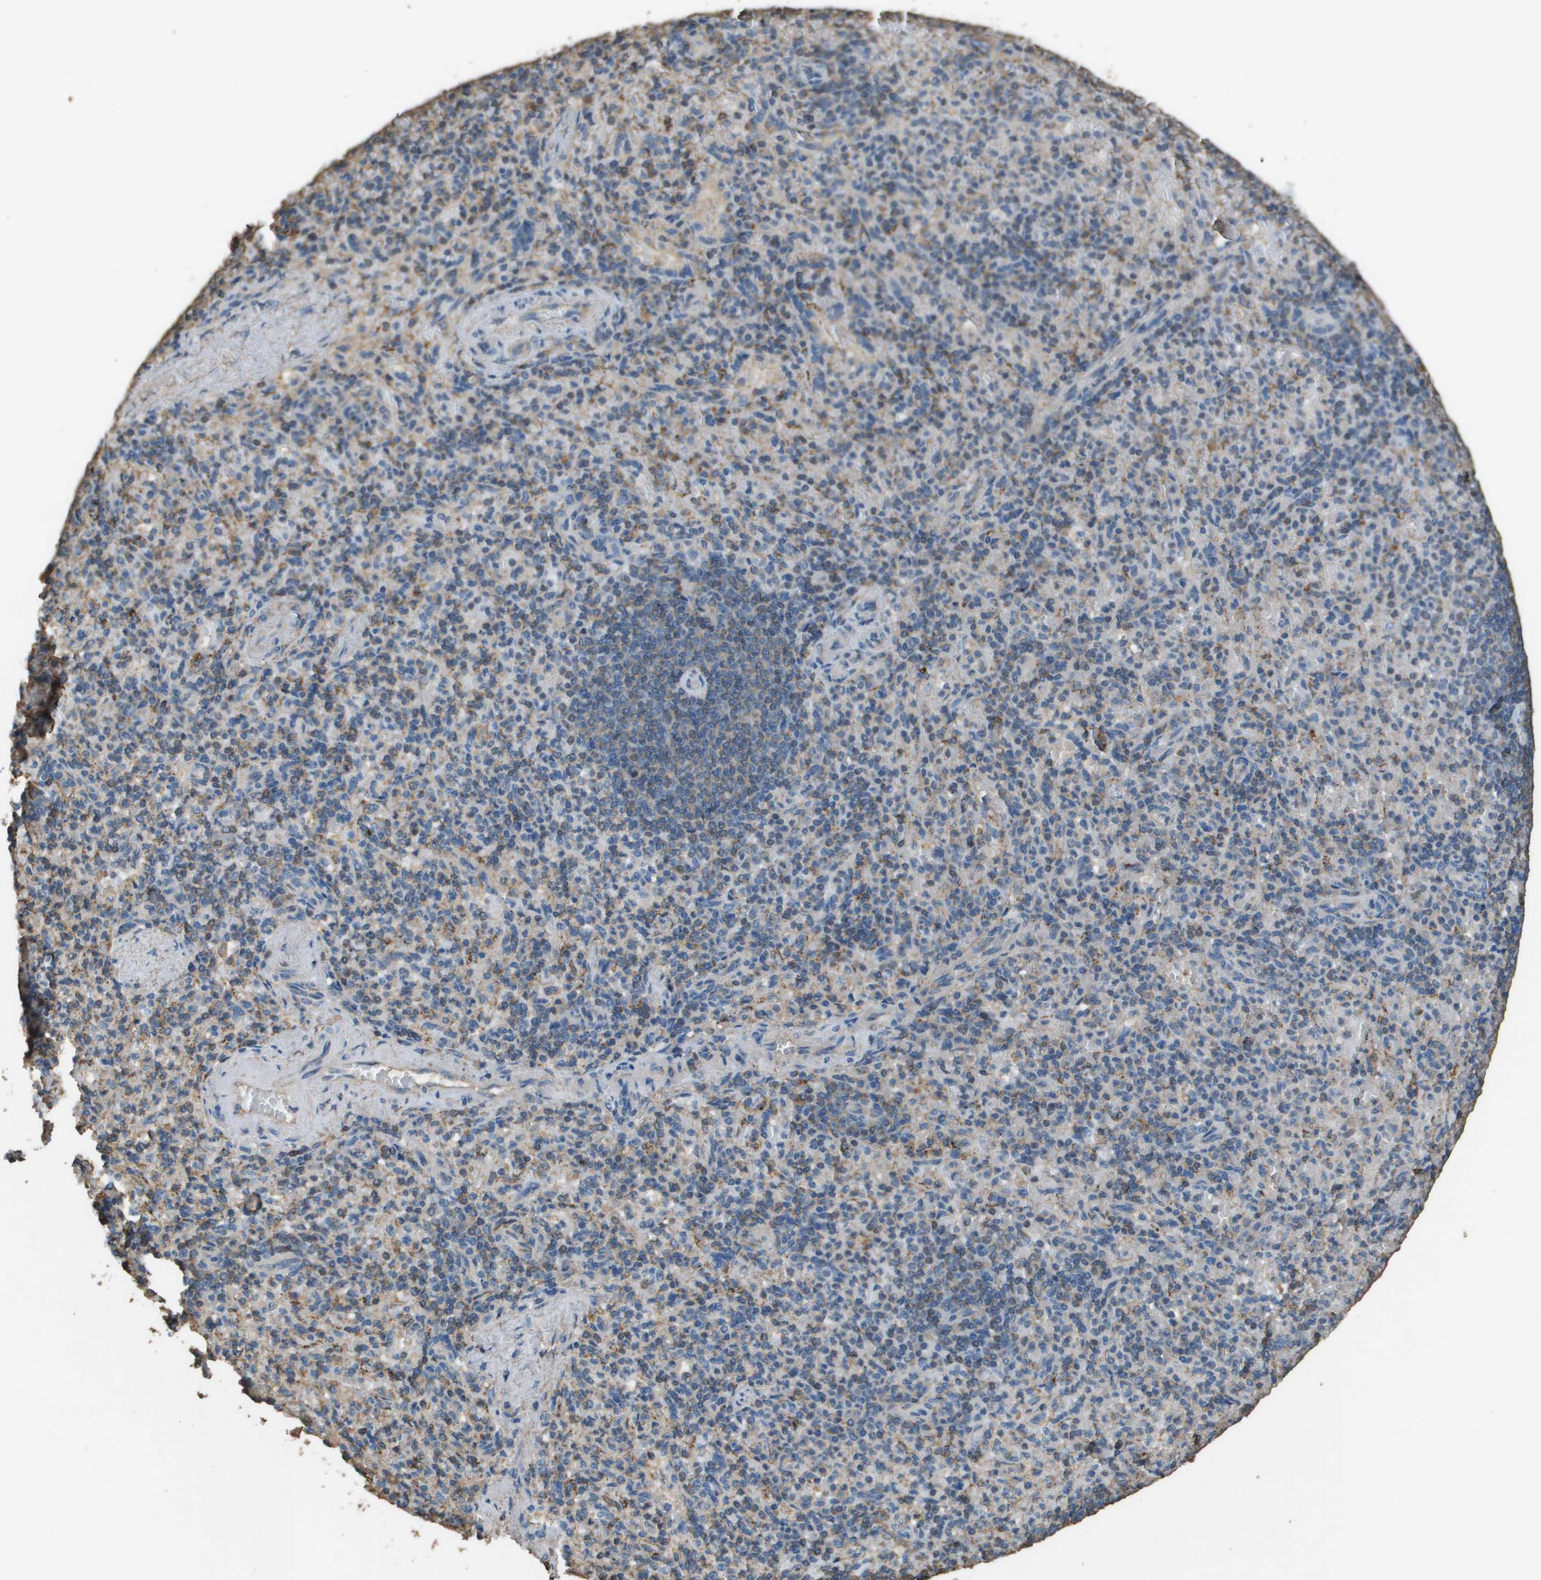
{"staining": {"intensity": "moderate", "quantity": "<25%", "location": "cytoplasmic/membranous"}, "tissue": "spleen", "cell_type": "Cells in red pulp", "image_type": "normal", "snomed": [{"axis": "morphology", "description": "Normal tissue, NOS"}, {"axis": "topography", "description": "Spleen"}], "caption": "Approximately <25% of cells in red pulp in benign spleen show moderate cytoplasmic/membranous protein expression as visualized by brown immunohistochemical staining.", "gene": "MS4A7", "patient": {"sex": "female", "age": 74}}